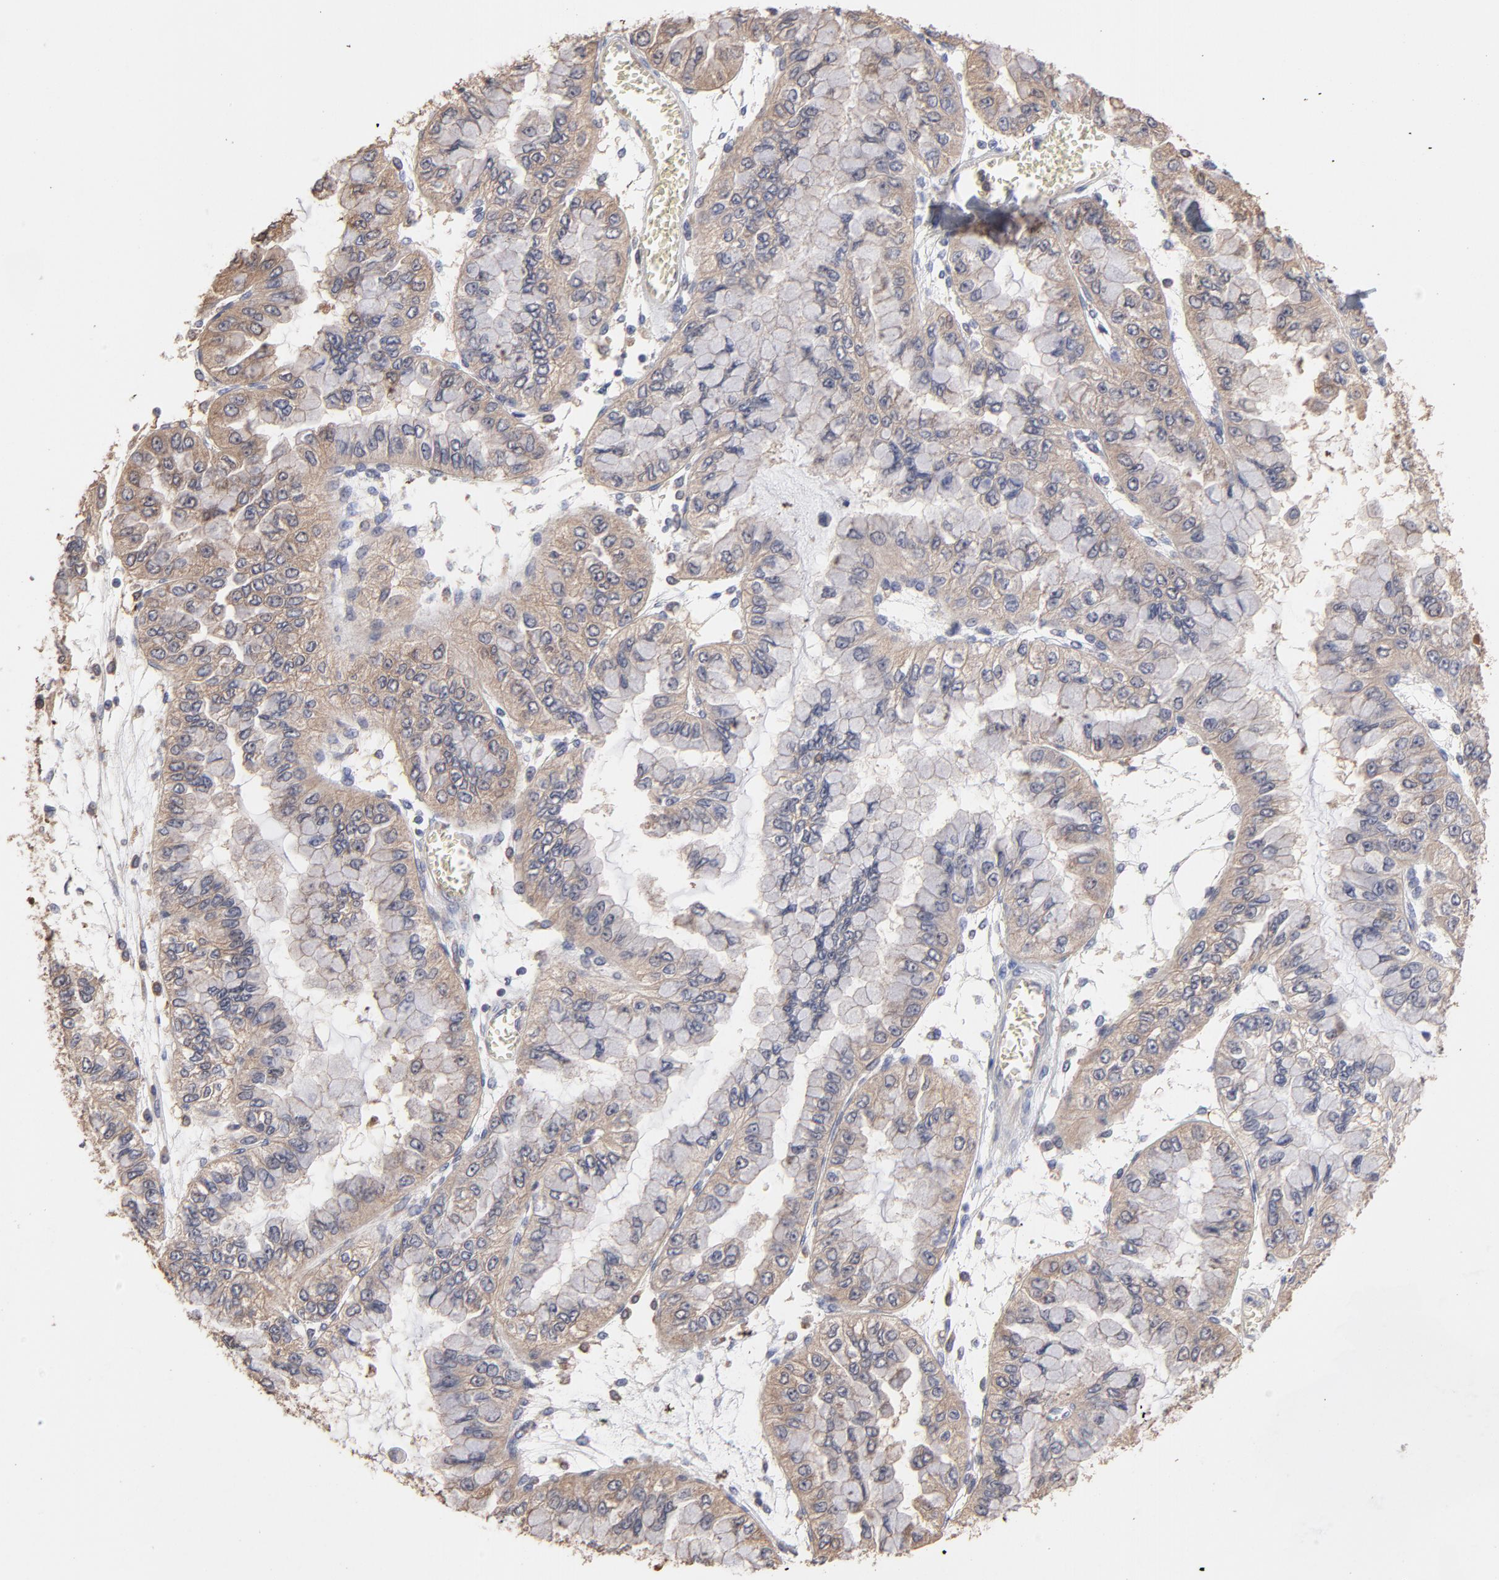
{"staining": {"intensity": "moderate", "quantity": ">75%", "location": "cytoplasmic/membranous"}, "tissue": "liver cancer", "cell_type": "Tumor cells", "image_type": "cancer", "snomed": [{"axis": "morphology", "description": "Cholangiocarcinoma"}, {"axis": "topography", "description": "Liver"}], "caption": "Protein expression analysis of human cholangiocarcinoma (liver) reveals moderate cytoplasmic/membranous positivity in approximately >75% of tumor cells. (IHC, brightfield microscopy, high magnification).", "gene": "TANGO2", "patient": {"sex": "female", "age": 79}}